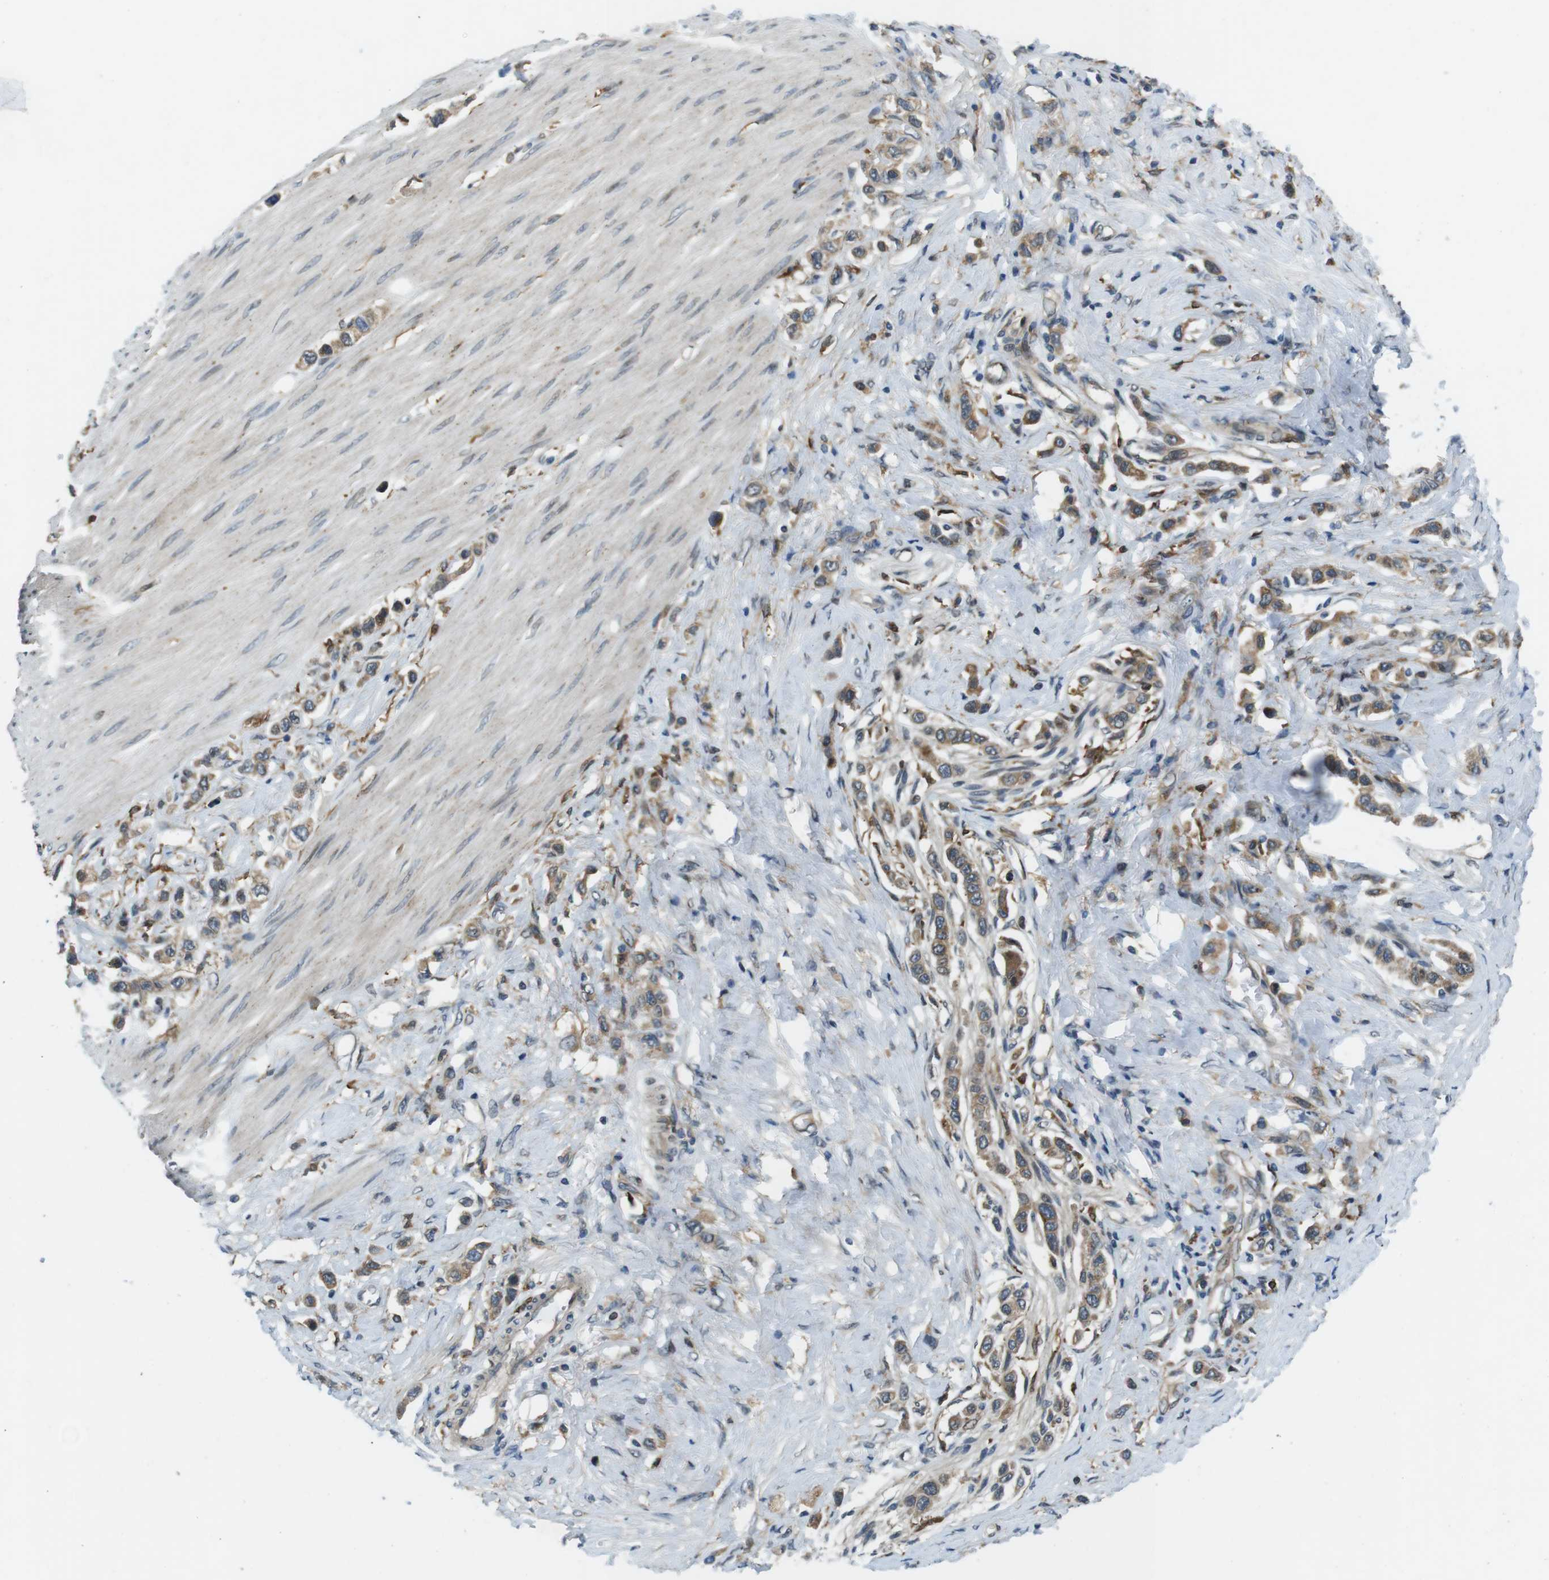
{"staining": {"intensity": "moderate", "quantity": ">75%", "location": "cytoplasmic/membranous"}, "tissue": "stomach cancer", "cell_type": "Tumor cells", "image_type": "cancer", "snomed": [{"axis": "morphology", "description": "Adenocarcinoma, NOS"}, {"axis": "topography", "description": "Stomach"}], "caption": "Tumor cells demonstrate moderate cytoplasmic/membranous staining in about >75% of cells in stomach adenocarcinoma.", "gene": "PALD1", "patient": {"sex": "female", "age": 65}}